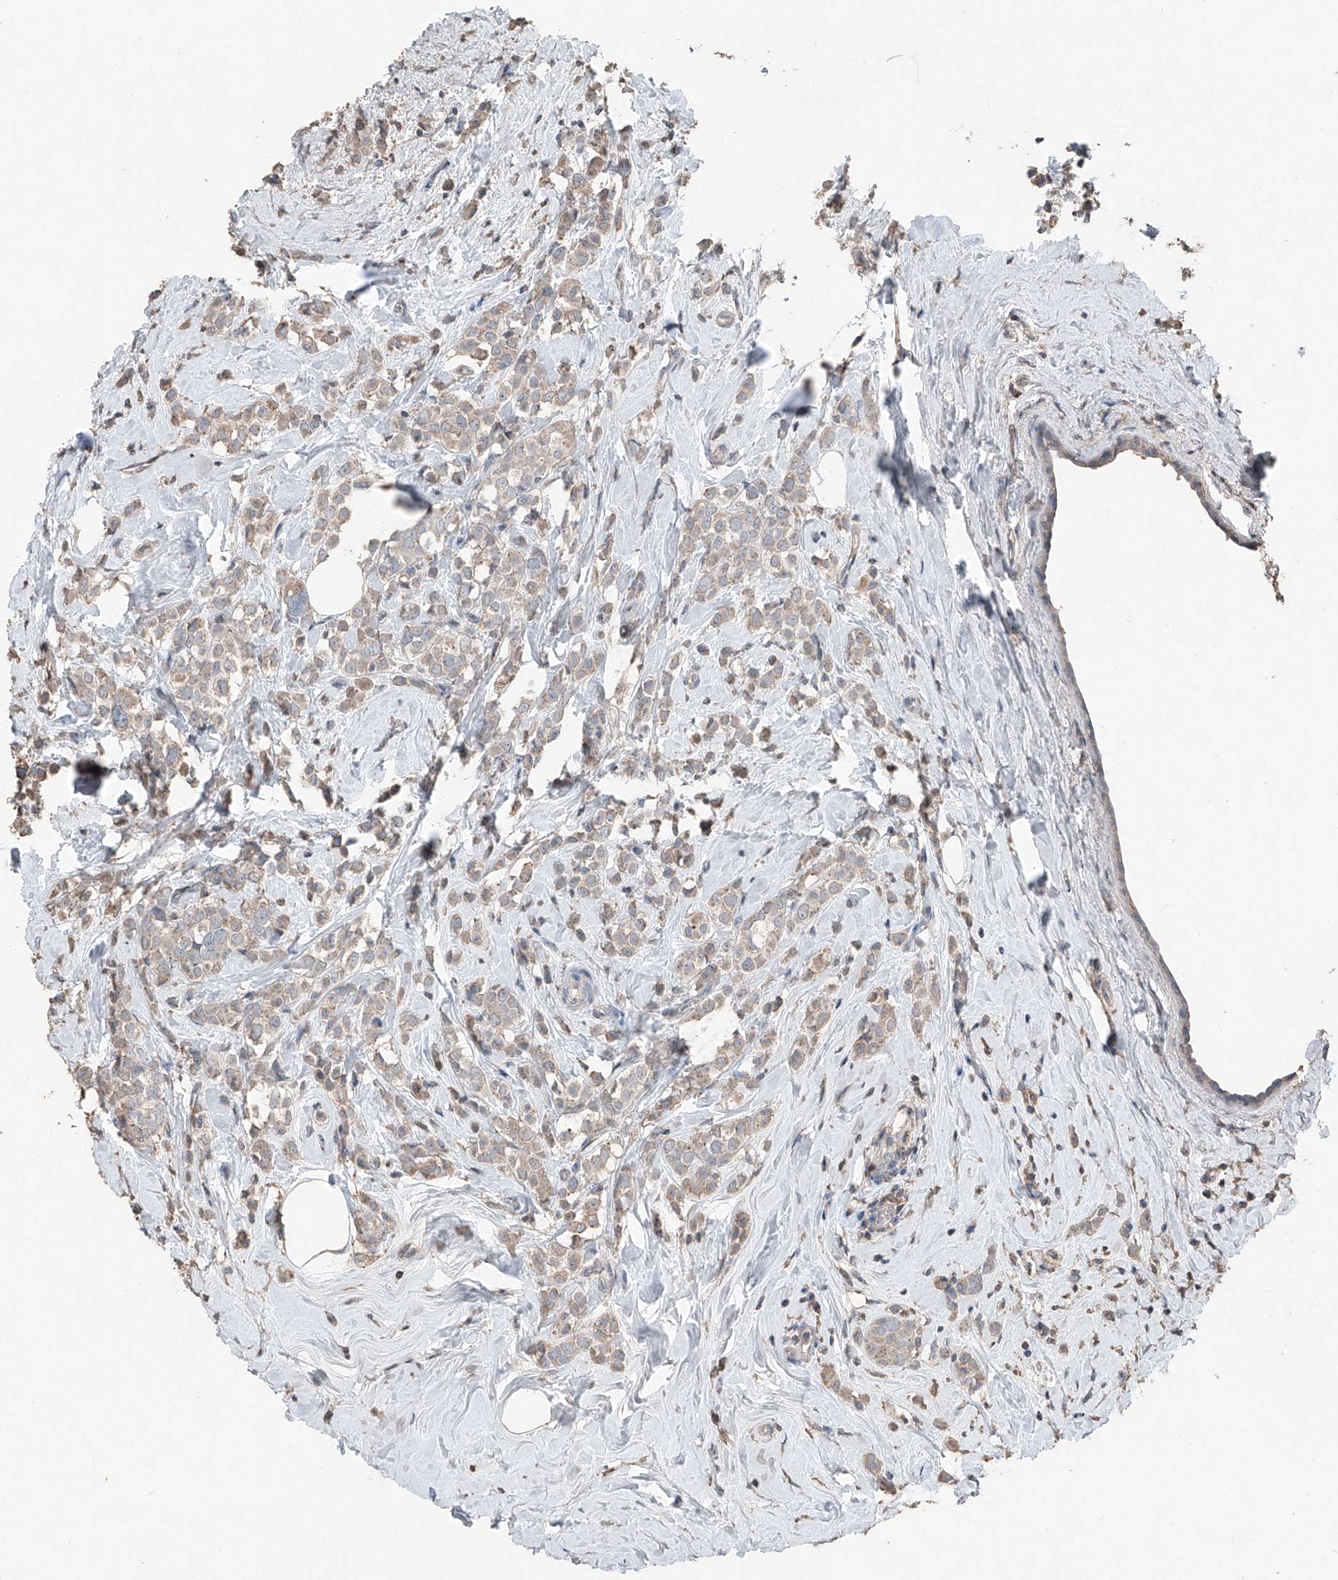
{"staining": {"intensity": "weak", "quantity": ">75%", "location": "cytoplasmic/membranous"}, "tissue": "breast cancer", "cell_type": "Tumor cells", "image_type": "cancer", "snomed": [{"axis": "morphology", "description": "Lobular carcinoma"}, {"axis": "topography", "description": "Breast"}], "caption": "This image displays lobular carcinoma (breast) stained with immunohistochemistry to label a protein in brown. The cytoplasmic/membranous of tumor cells show weak positivity for the protein. Nuclei are counter-stained blue.", "gene": "MAMLD1", "patient": {"sex": "female", "age": 47}}